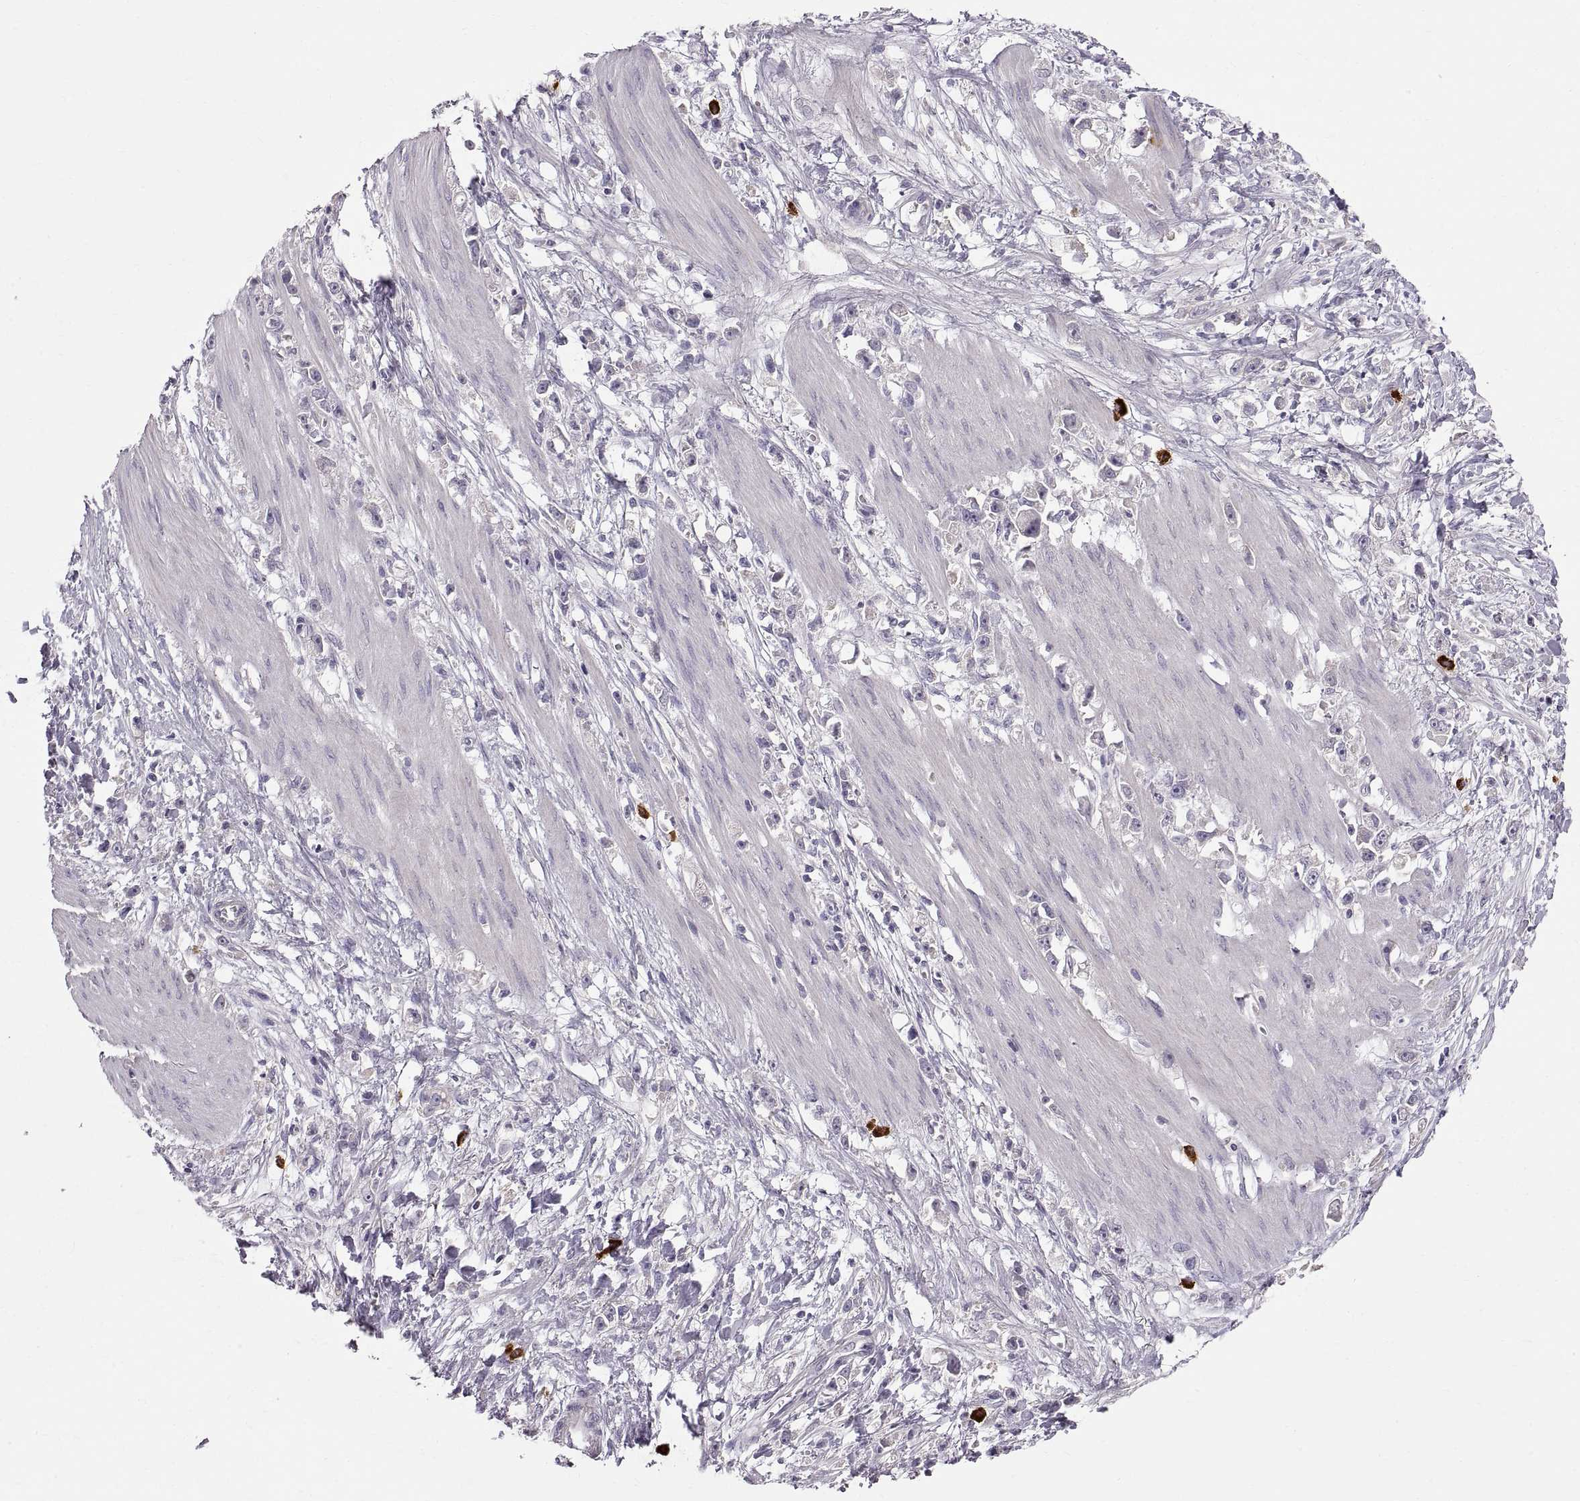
{"staining": {"intensity": "negative", "quantity": "none", "location": "none"}, "tissue": "stomach cancer", "cell_type": "Tumor cells", "image_type": "cancer", "snomed": [{"axis": "morphology", "description": "Adenocarcinoma, NOS"}, {"axis": "topography", "description": "Stomach"}], "caption": "A high-resolution image shows immunohistochemistry (IHC) staining of adenocarcinoma (stomach), which displays no significant expression in tumor cells. (Brightfield microscopy of DAB immunohistochemistry at high magnification).", "gene": "WFDC8", "patient": {"sex": "female", "age": 59}}